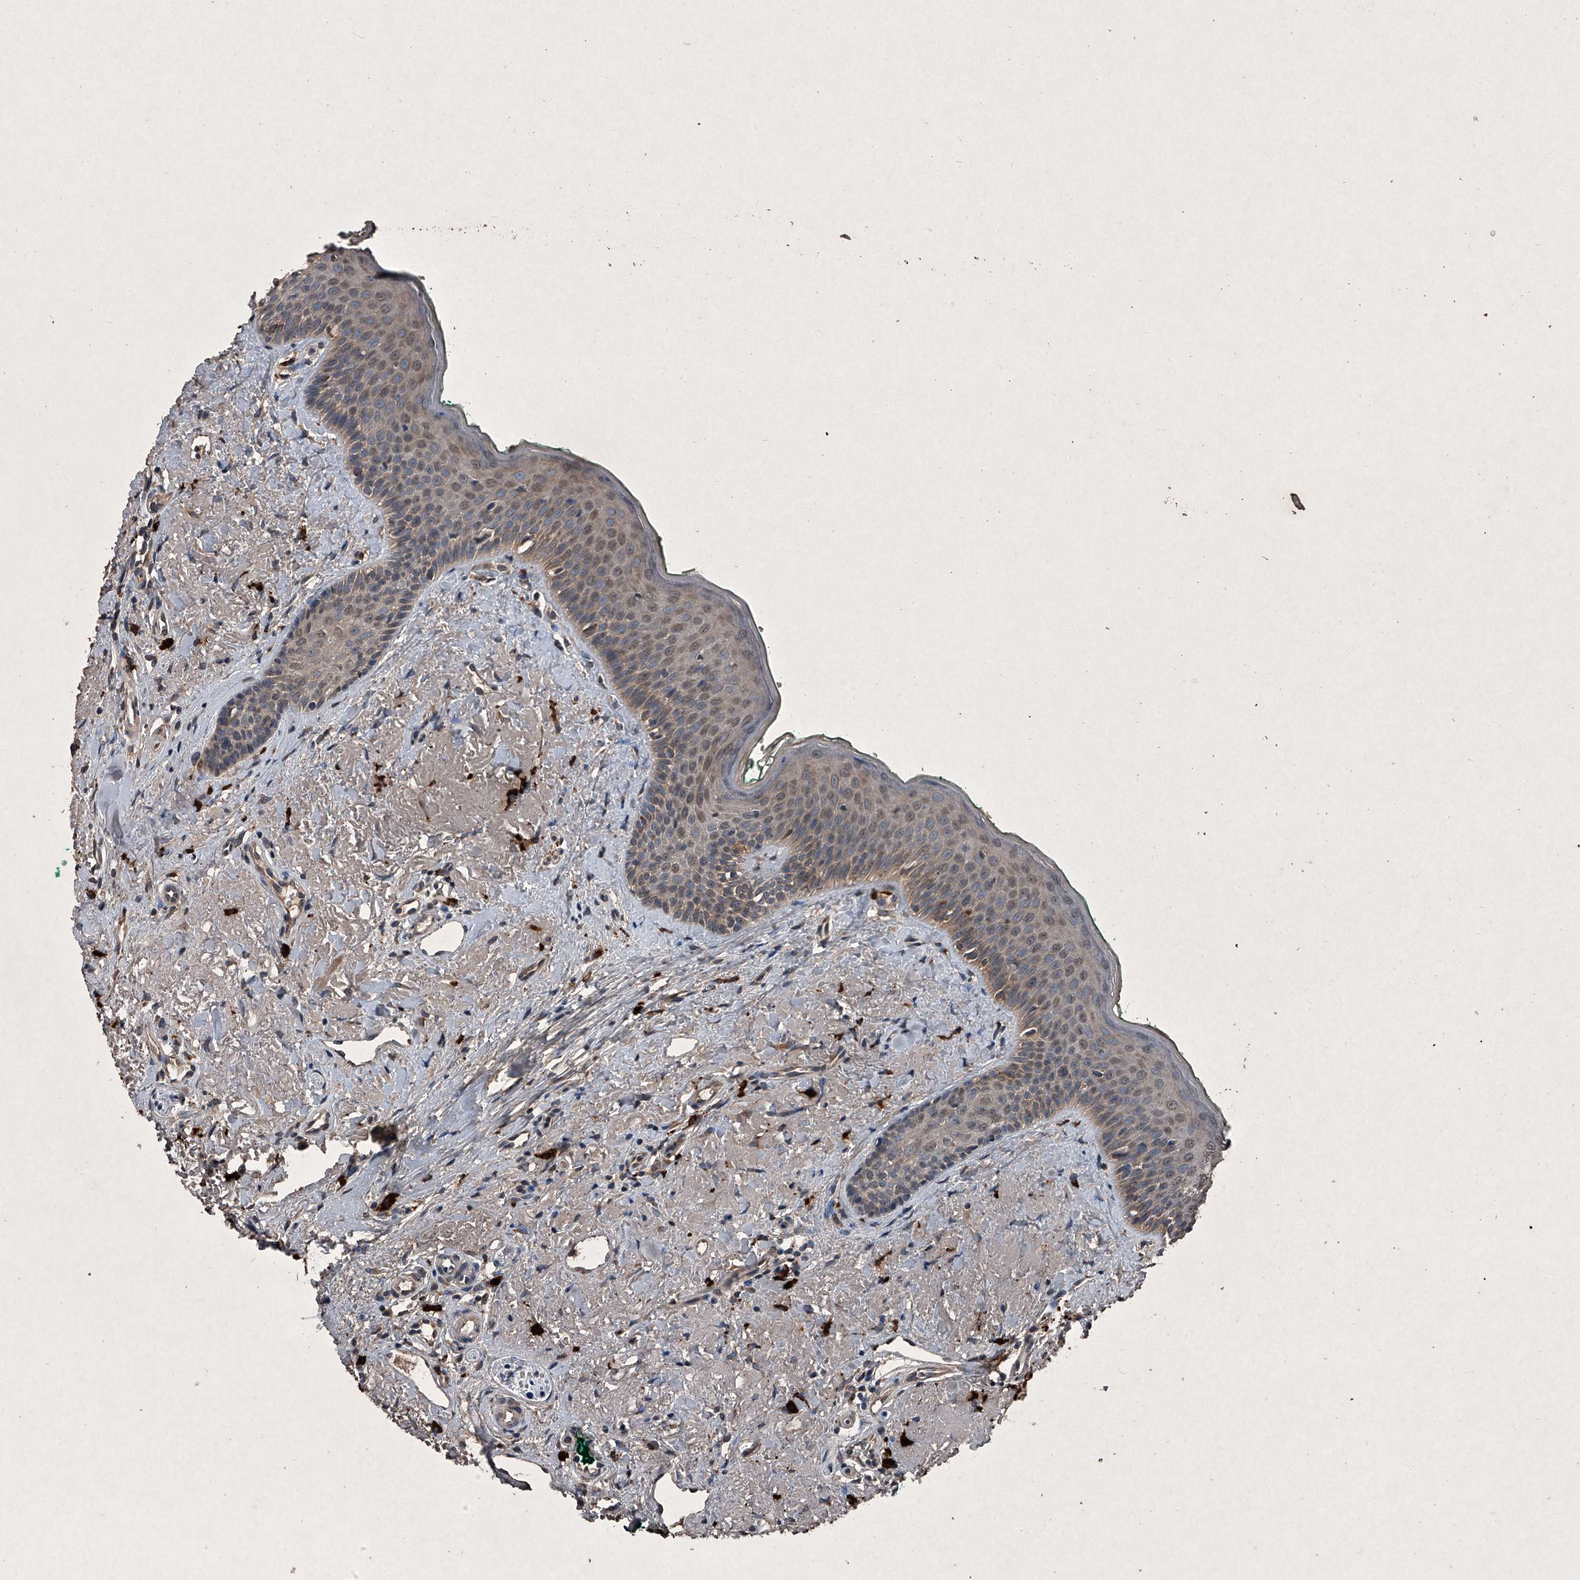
{"staining": {"intensity": "weak", "quantity": "25%-75%", "location": "cytoplasmic/membranous,nuclear"}, "tissue": "oral mucosa", "cell_type": "Squamous epithelial cells", "image_type": "normal", "snomed": [{"axis": "morphology", "description": "Normal tissue, NOS"}, {"axis": "topography", "description": "Oral tissue"}], "caption": "IHC (DAB) staining of benign human oral mucosa exhibits weak cytoplasmic/membranous,nuclear protein staining in approximately 25%-75% of squamous epithelial cells.", "gene": "MAPKAP1", "patient": {"sex": "female", "age": 70}}